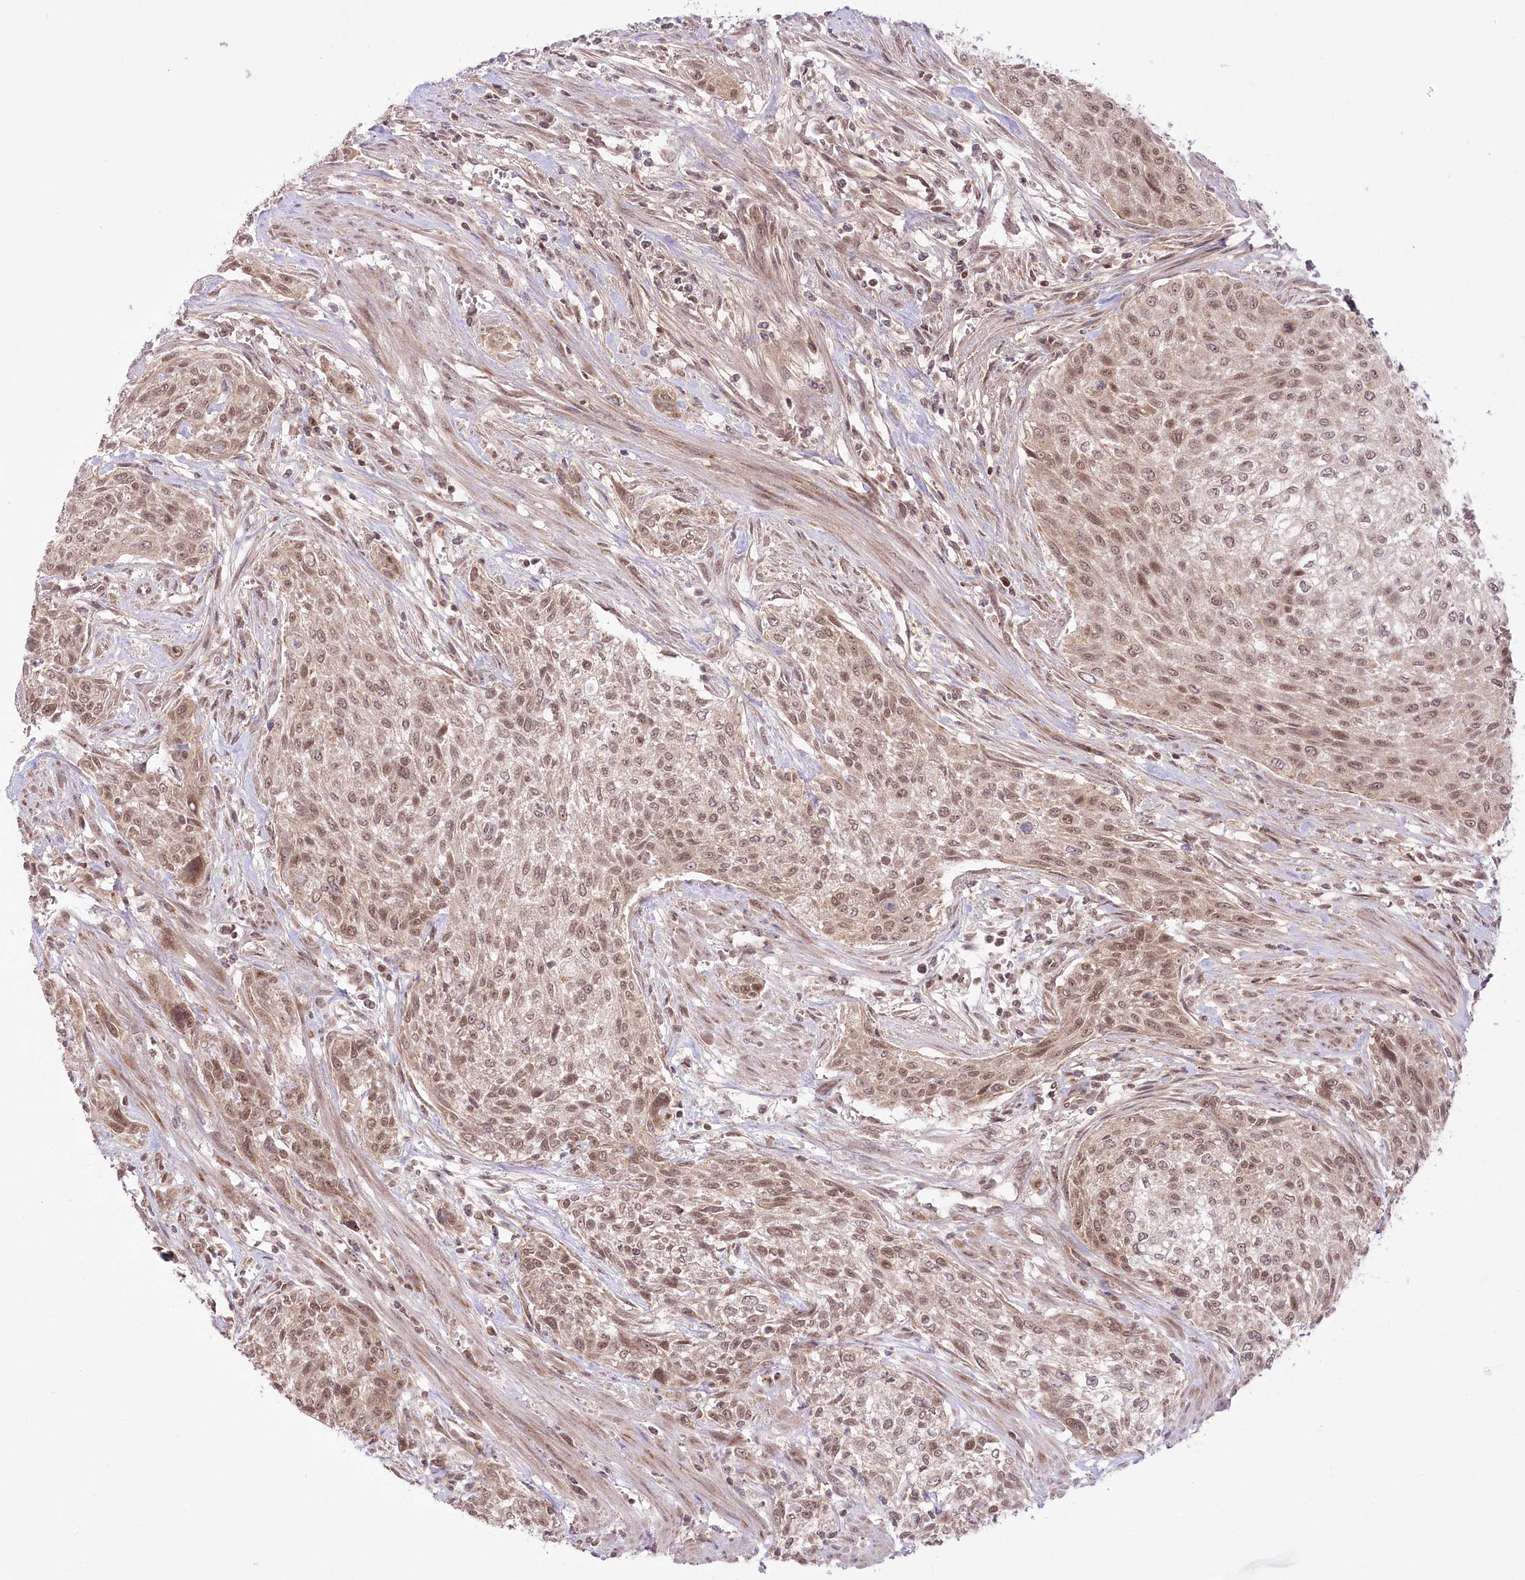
{"staining": {"intensity": "moderate", "quantity": ">75%", "location": "nuclear"}, "tissue": "urothelial cancer", "cell_type": "Tumor cells", "image_type": "cancer", "snomed": [{"axis": "morphology", "description": "Normal tissue, NOS"}, {"axis": "morphology", "description": "Urothelial carcinoma, NOS"}, {"axis": "topography", "description": "Urinary bladder"}, {"axis": "topography", "description": "Peripheral nerve tissue"}], "caption": "DAB (3,3'-diaminobenzidine) immunohistochemical staining of human transitional cell carcinoma demonstrates moderate nuclear protein staining in about >75% of tumor cells. Using DAB (3,3'-diaminobenzidine) (brown) and hematoxylin (blue) stains, captured at high magnification using brightfield microscopy.", "gene": "ZMAT2", "patient": {"sex": "male", "age": 35}}